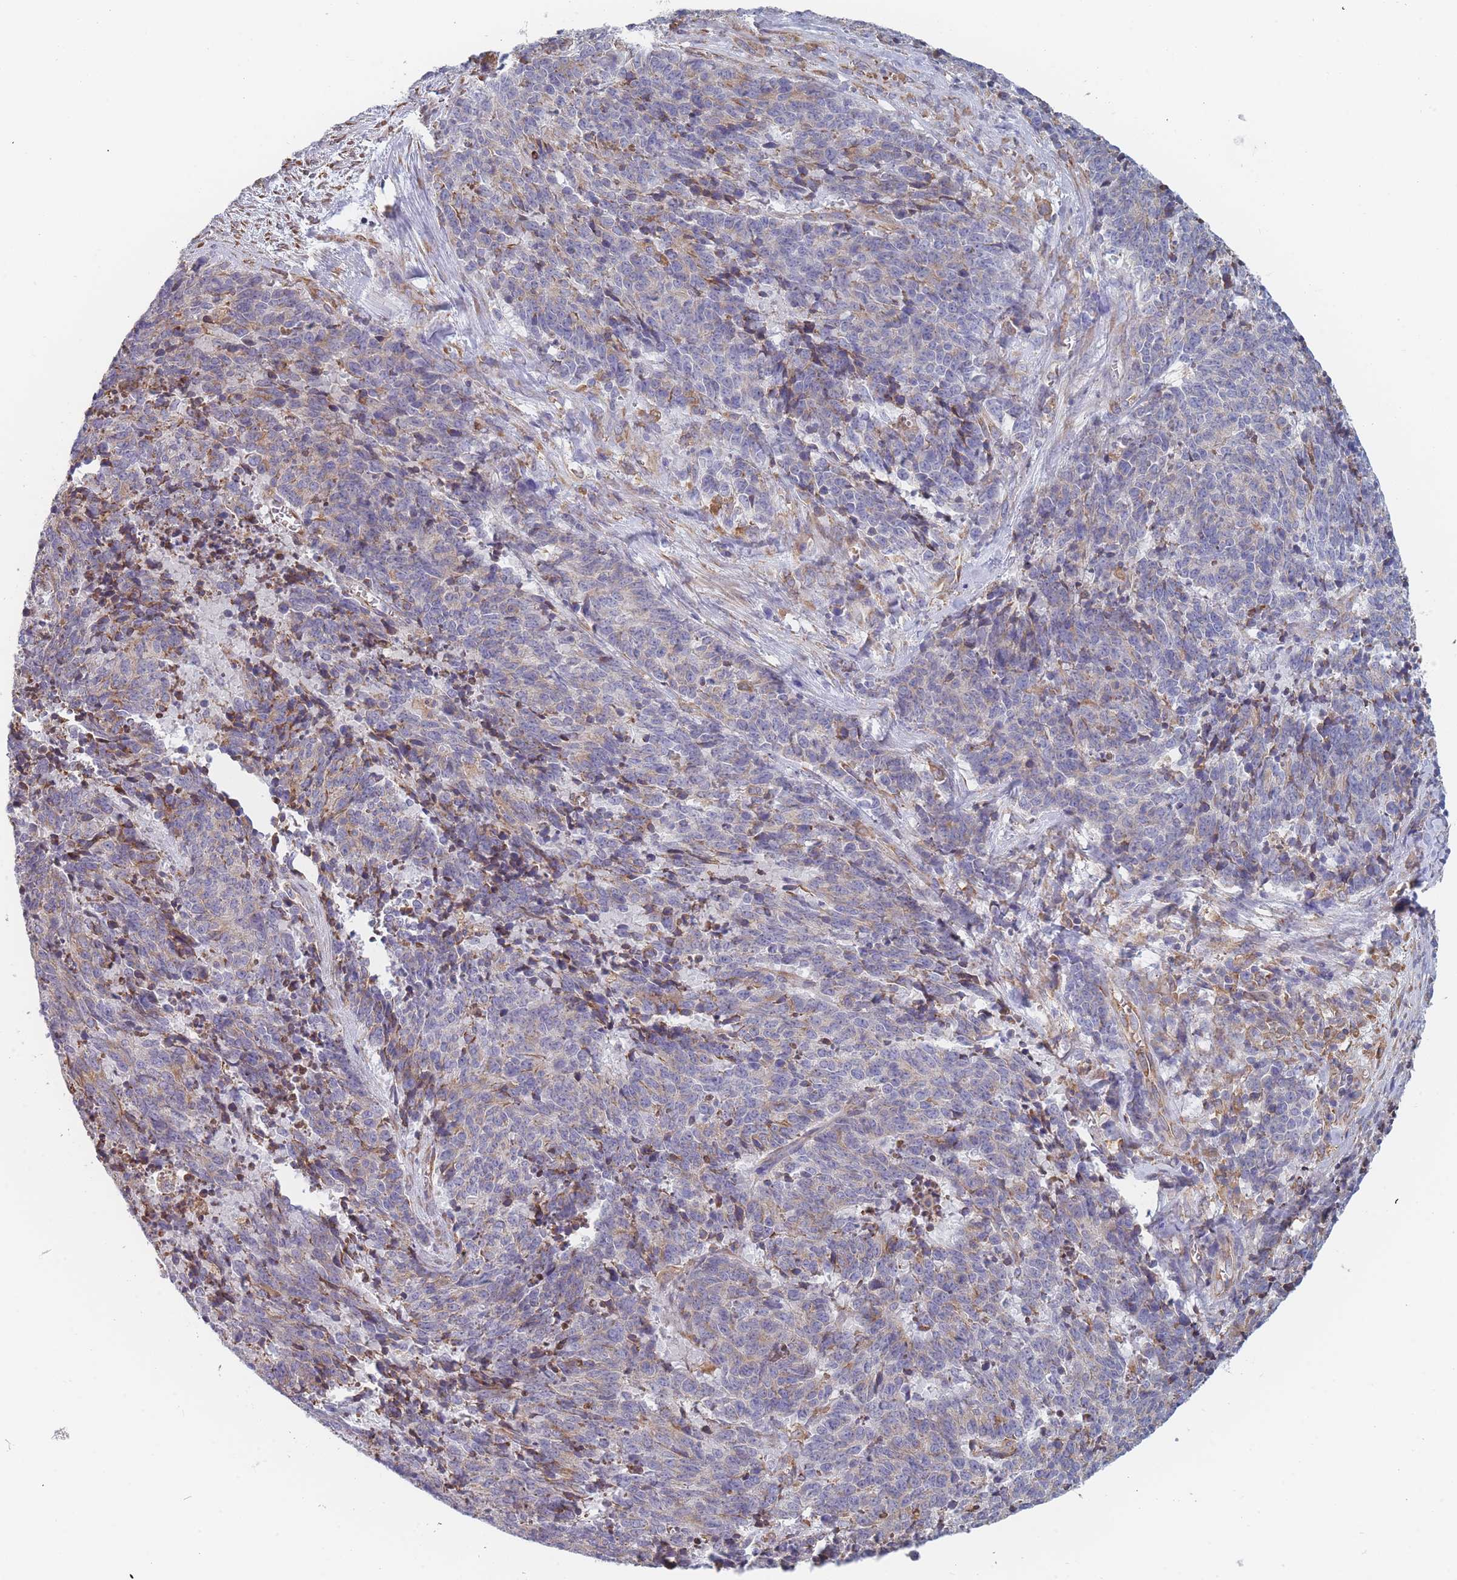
{"staining": {"intensity": "weak", "quantity": "<25%", "location": "cytoplasmic/membranous"}, "tissue": "cervical cancer", "cell_type": "Tumor cells", "image_type": "cancer", "snomed": [{"axis": "morphology", "description": "Squamous cell carcinoma, NOS"}, {"axis": "topography", "description": "Cervix"}], "caption": "High power microscopy image of an immunohistochemistry micrograph of cervical squamous cell carcinoma, revealing no significant positivity in tumor cells.", "gene": "OR7C2", "patient": {"sex": "female", "age": 29}}